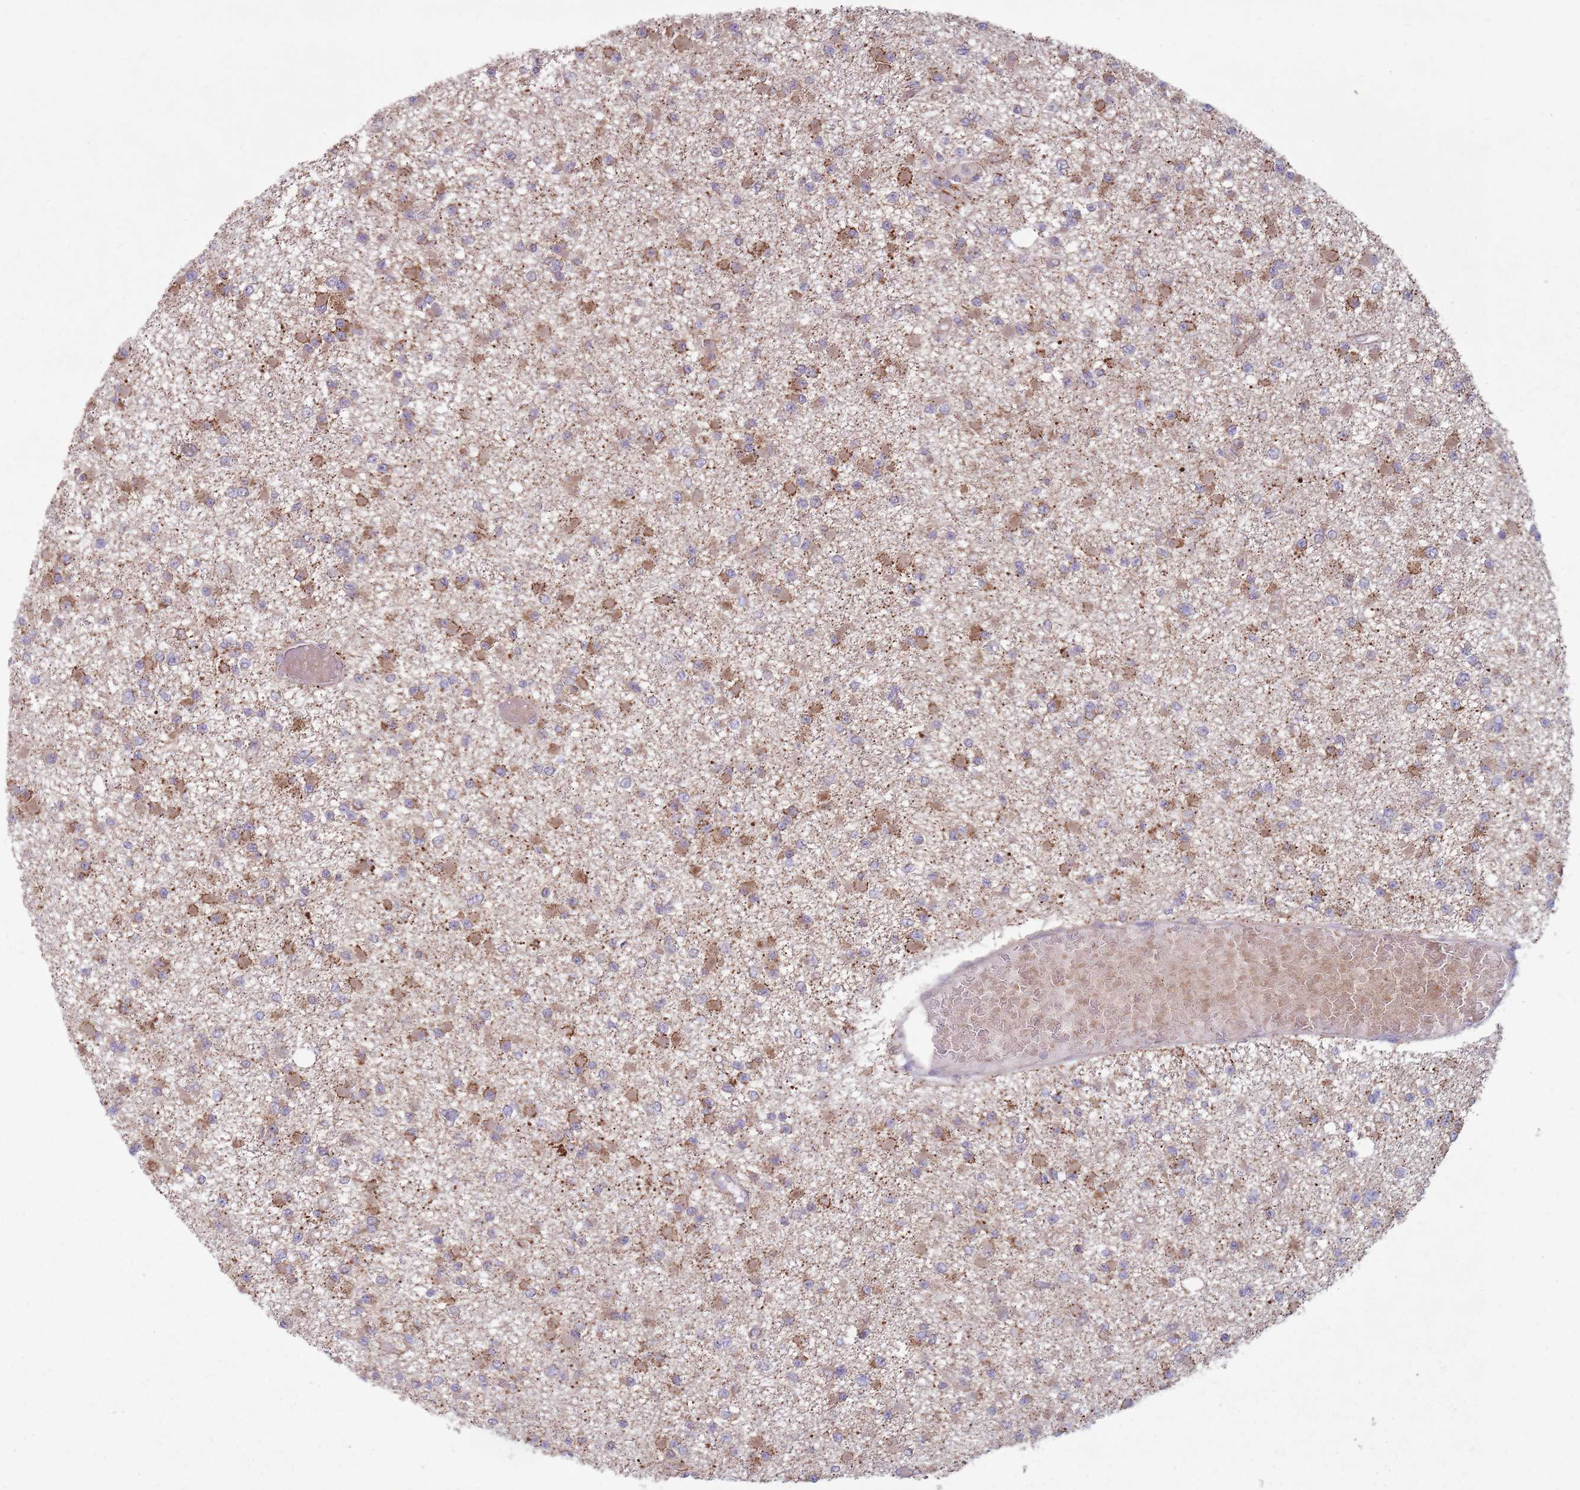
{"staining": {"intensity": "moderate", "quantity": ">75%", "location": "cytoplasmic/membranous"}, "tissue": "glioma", "cell_type": "Tumor cells", "image_type": "cancer", "snomed": [{"axis": "morphology", "description": "Glioma, malignant, Low grade"}, {"axis": "topography", "description": "Brain"}], "caption": "Human malignant low-grade glioma stained for a protein (brown) demonstrates moderate cytoplasmic/membranous positive expression in approximately >75% of tumor cells.", "gene": "OR10Q1", "patient": {"sex": "female", "age": 22}}